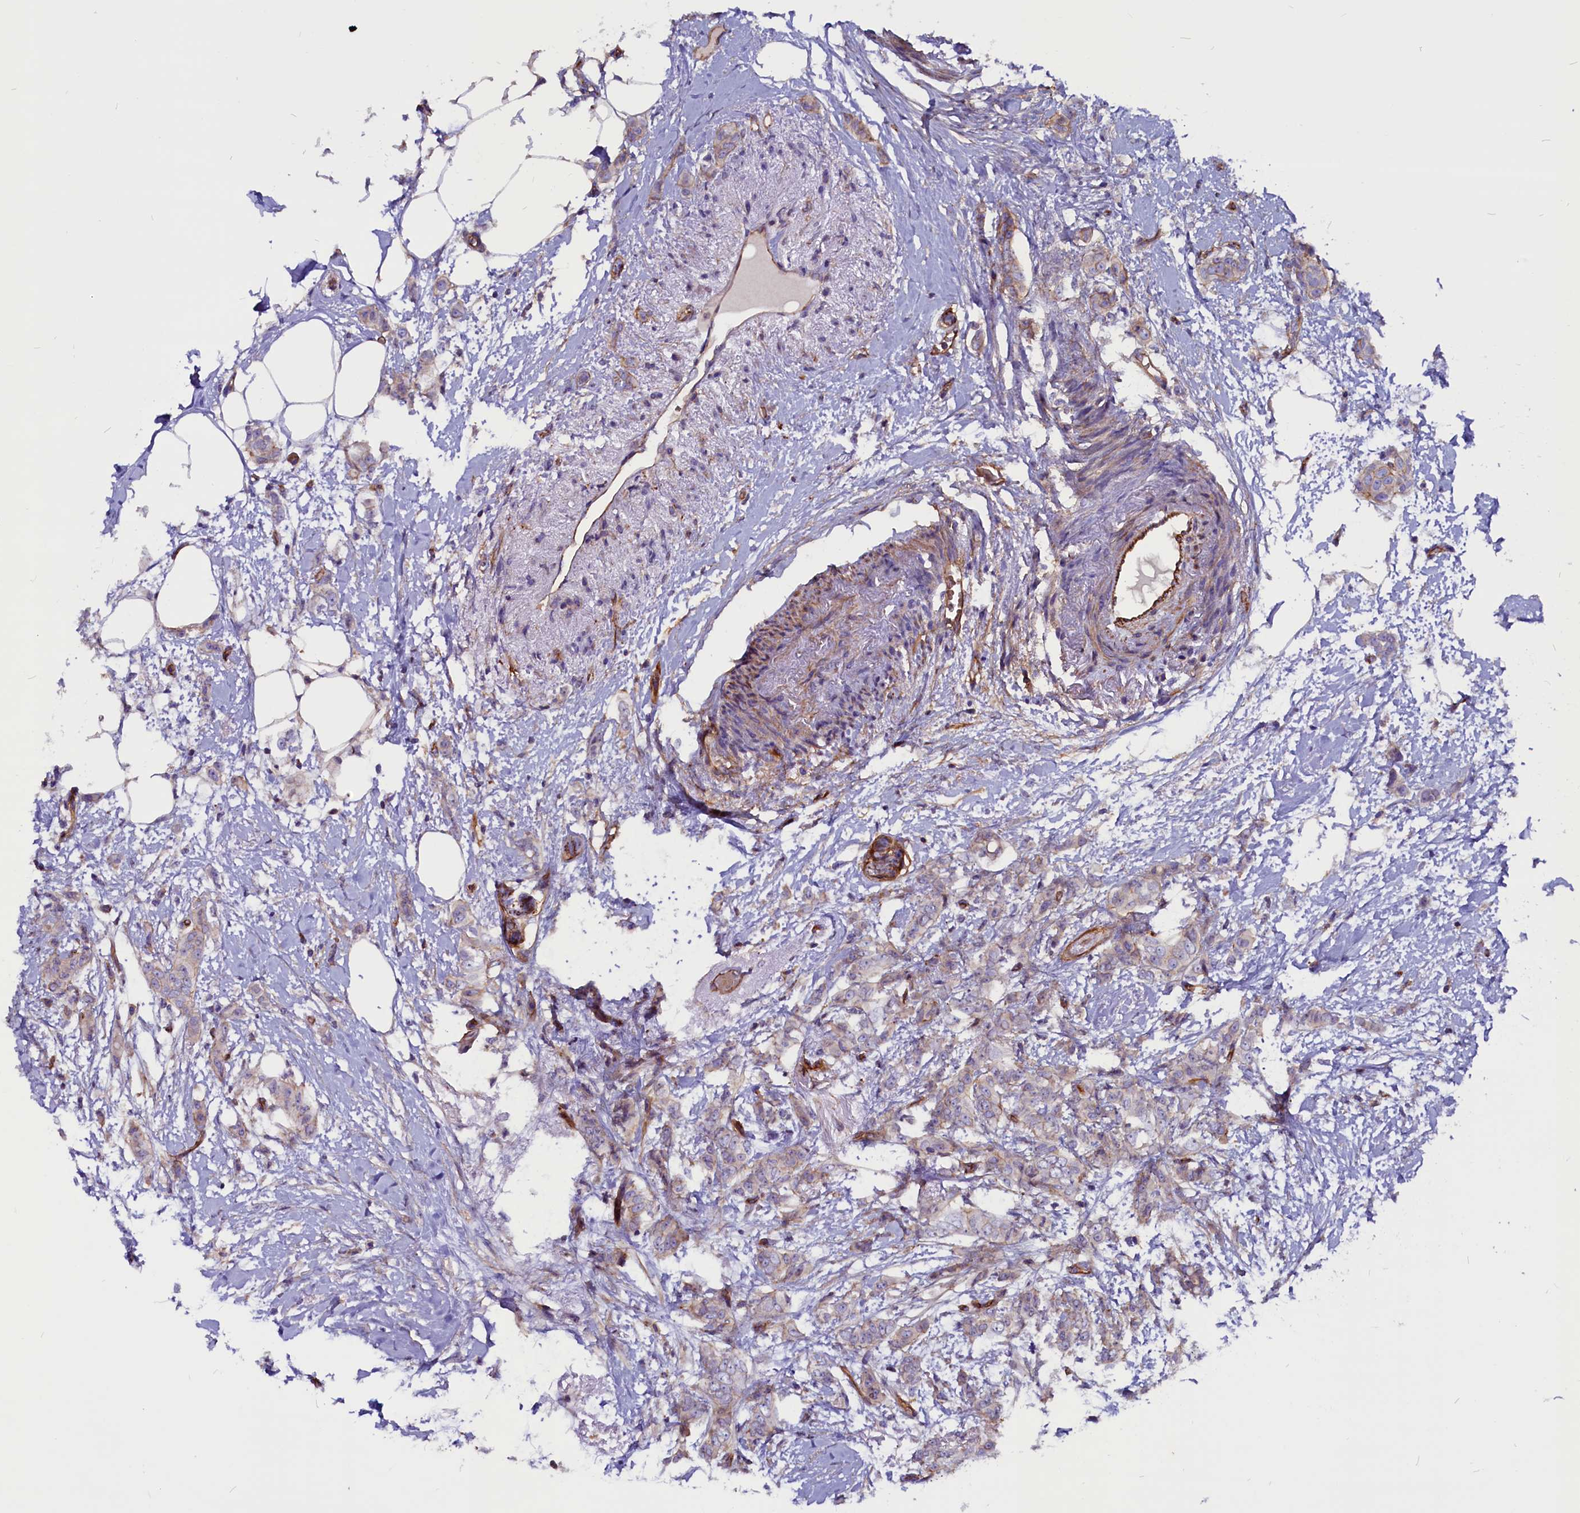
{"staining": {"intensity": "weak", "quantity": "25%-75%", "location": "cytoplasmic/membranous"}, "tissue": "breast cancer", "cell_type": "Tumor cells", "image_type": "cancer", "snomed": [{"axis": "morphology", "description": "Duct carcinoma"}, {"axis": "topography", "description": "Breast"}], "caption": "Protein staining of breast cancer (invasive ductal carcinoma) tissue shows weak cytoplasmic/membranous staining in approximately 25%-75% of tumor cells.", "gene": "ZNF749", "patient": {"sex": "female", "age": 72}}